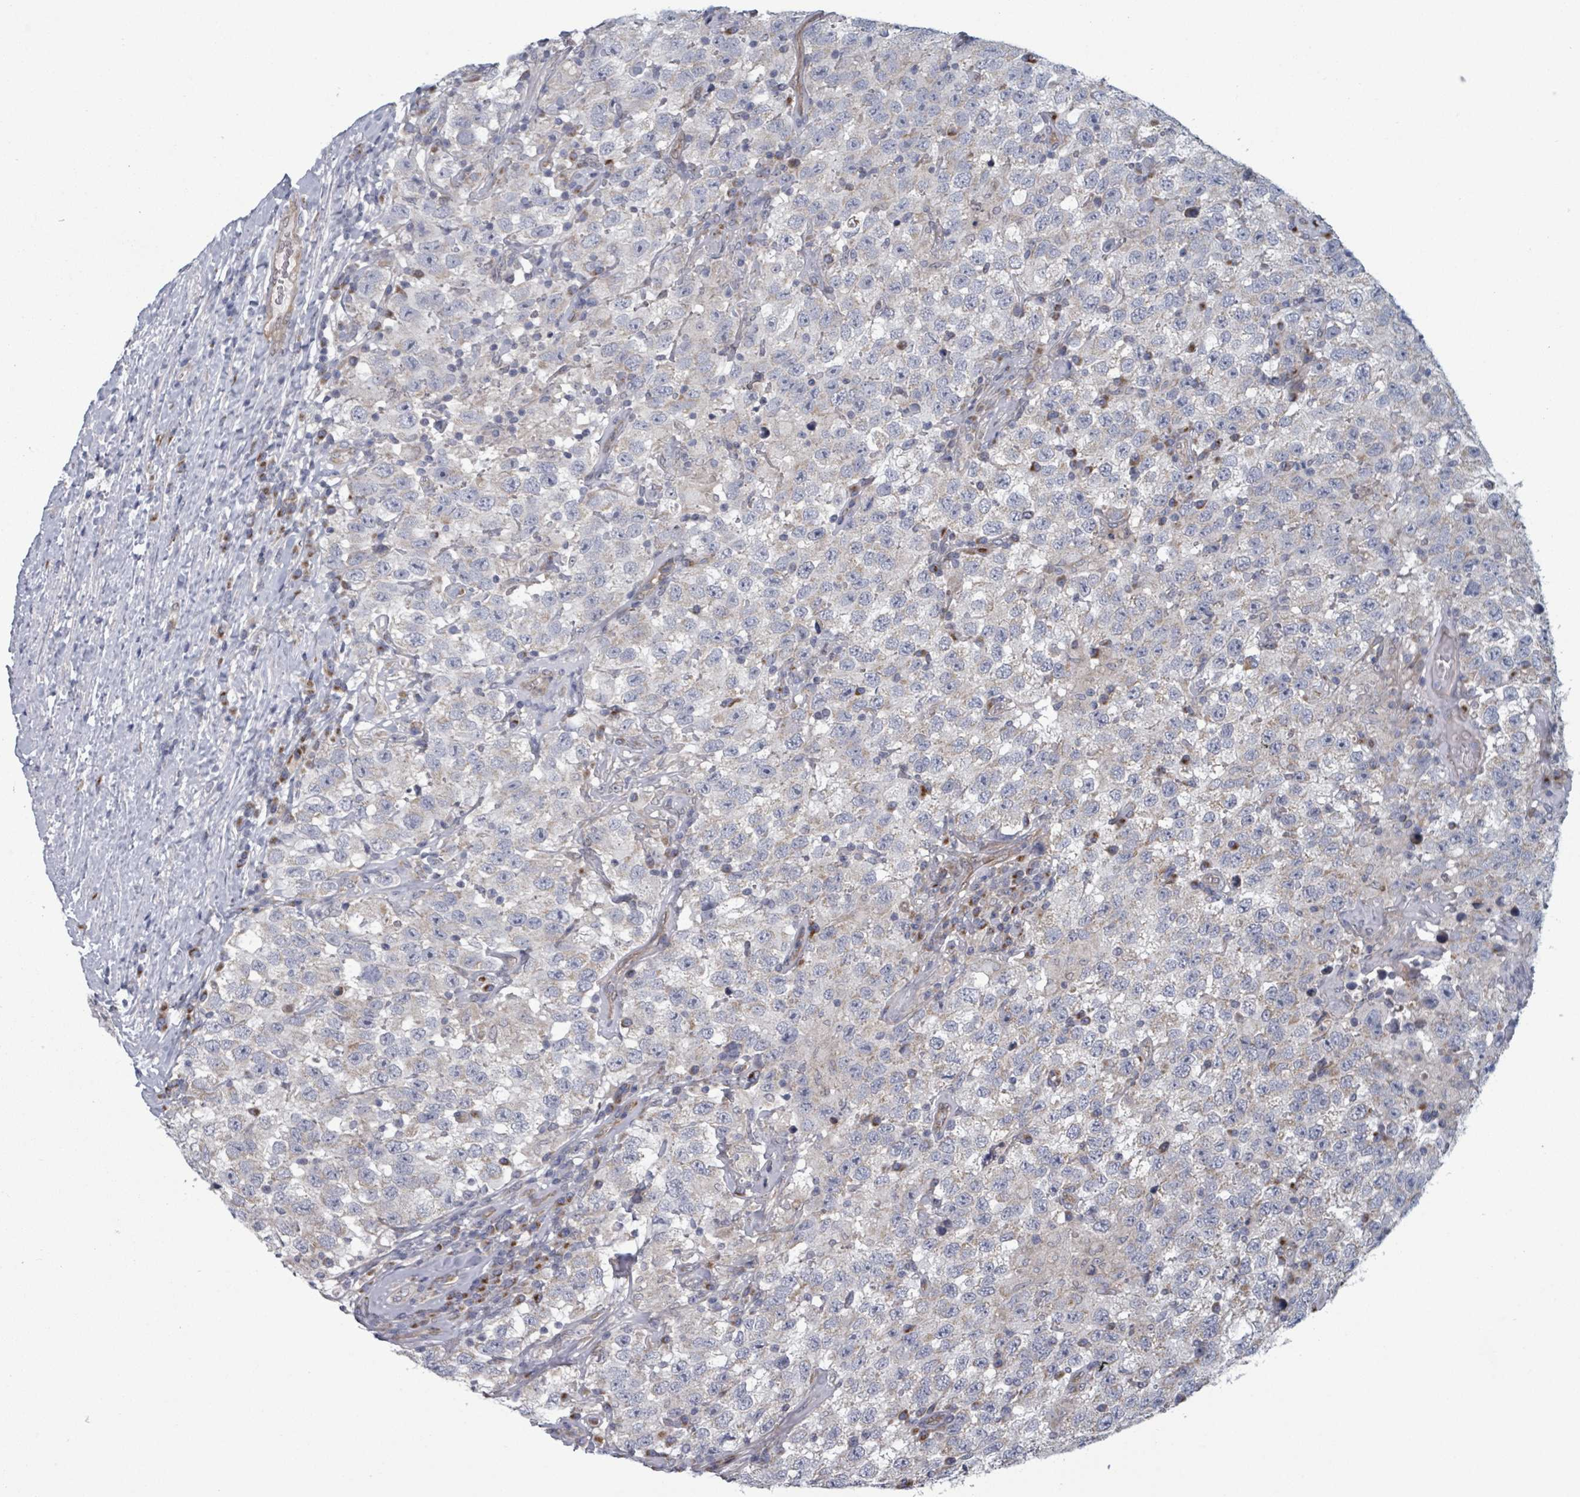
{"staining": {"intensity": "negative", "quantity": "none", "location": "none"}, "tissue": "testis cancer", "cell_type": "Tumor cells", "image_type": "cancer", "snomed": [{"axis": "morphology", "description": "Seminoma, NOS"}, {"axis": "topography", "description": "Testis"}], "caption": "This is an immunohistochemistry (IHC) histopathology image of testis cancer. There is no expression in tumor cells.", "gene": "FKBP1A", "patient": {"sex": "male", "age": 41}}